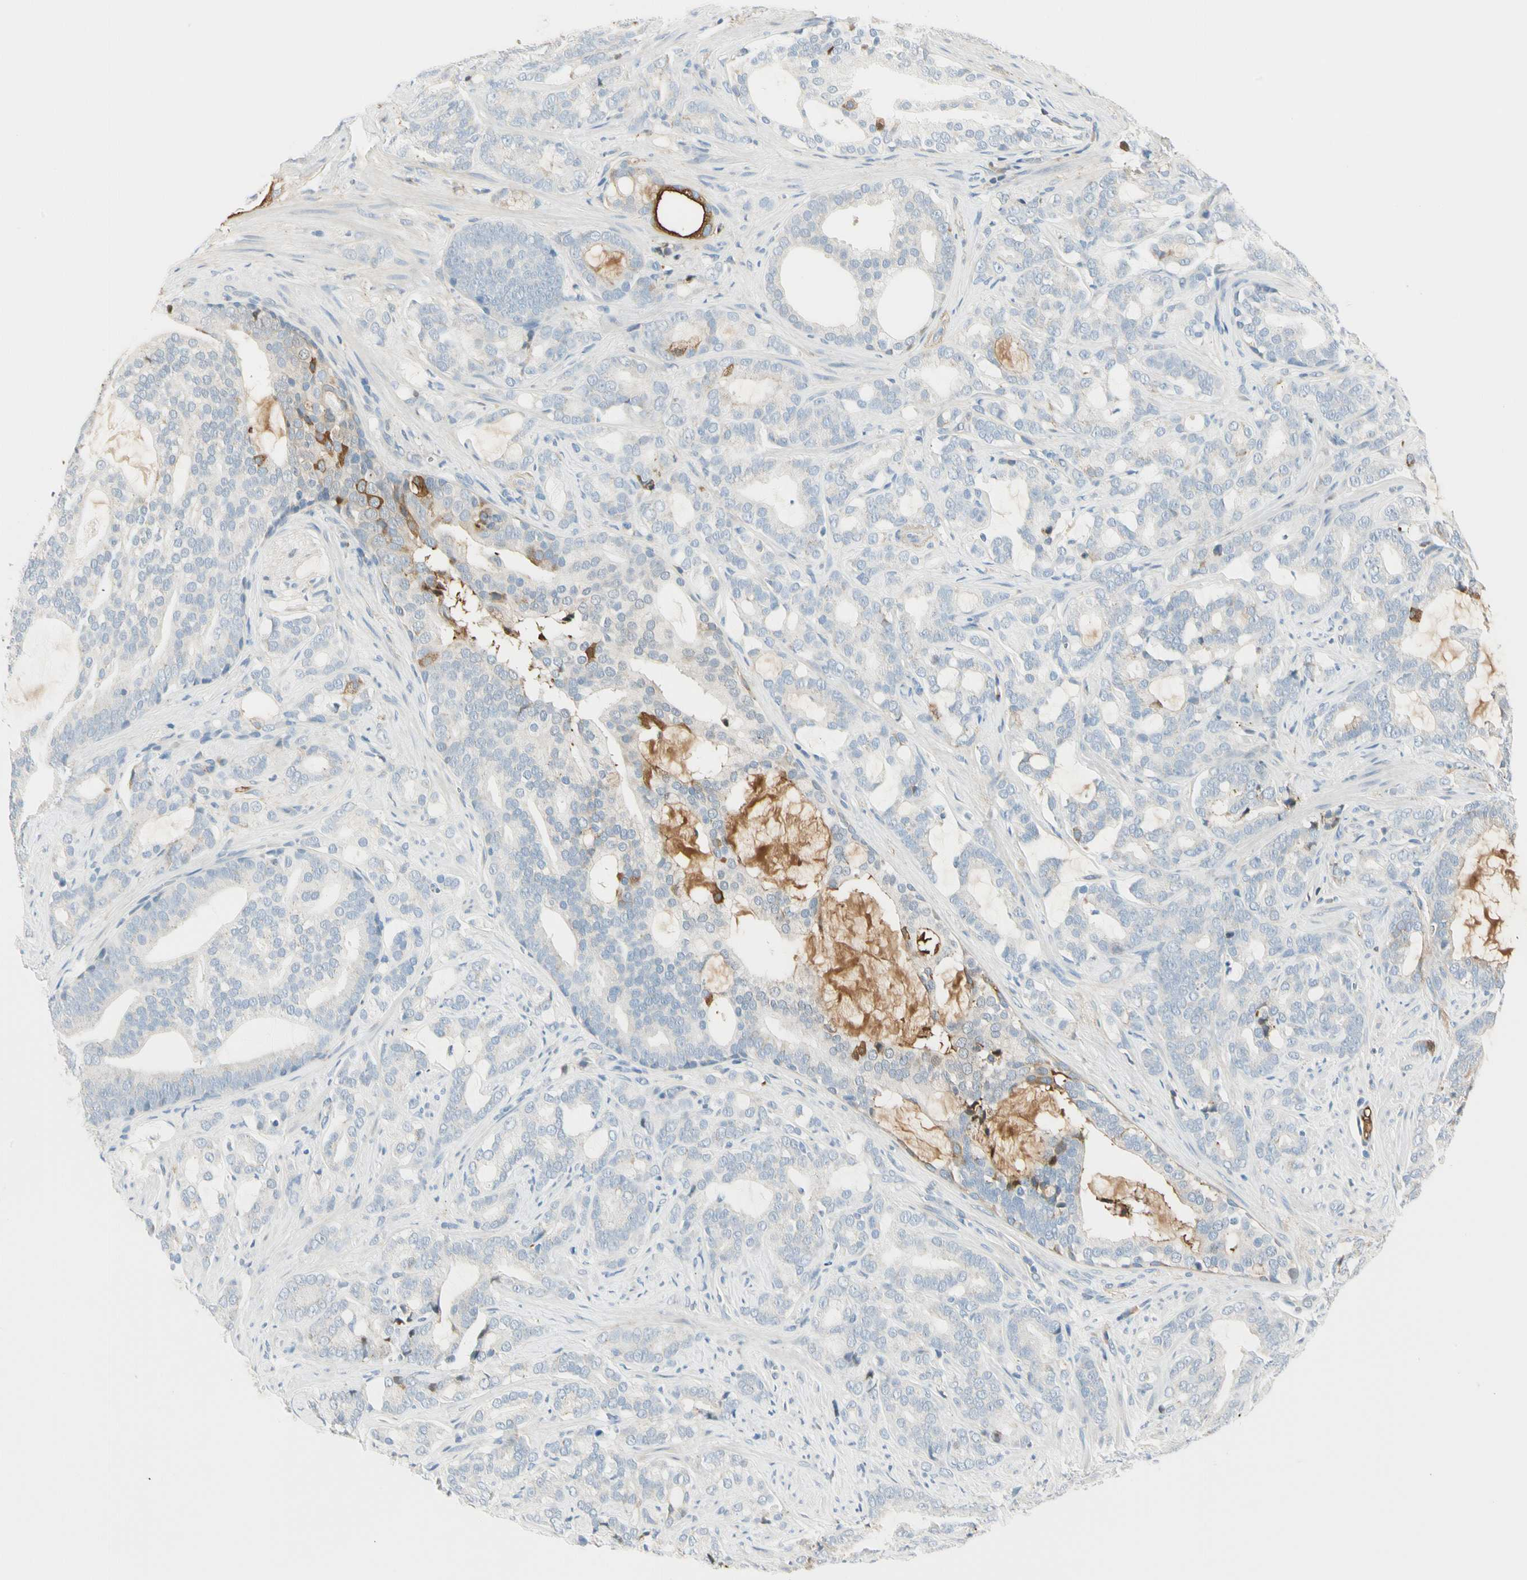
{"staining": {"intensity": "moderate", "quantity": "<25%", "location": "cytoplasmic/membranous"}, "tissue": "prostate cancer", "cell_type": "Tumor cells", "image_type": "cancer", "snomed": [{"axis": "morphology", "description": "Adenocarcinoma, Low grade"}, {"axis": "topography", "description": "Prostate"}], "caption": "Human prostate low-grade adenocarcinoma stained for a protein (brown) exhibits moderate cytoplasmic/membranous positive positivity in approximately <25% of tumor cells.", "gene": "LAMB3", "patient": {"sex": "male", "age": 58}}